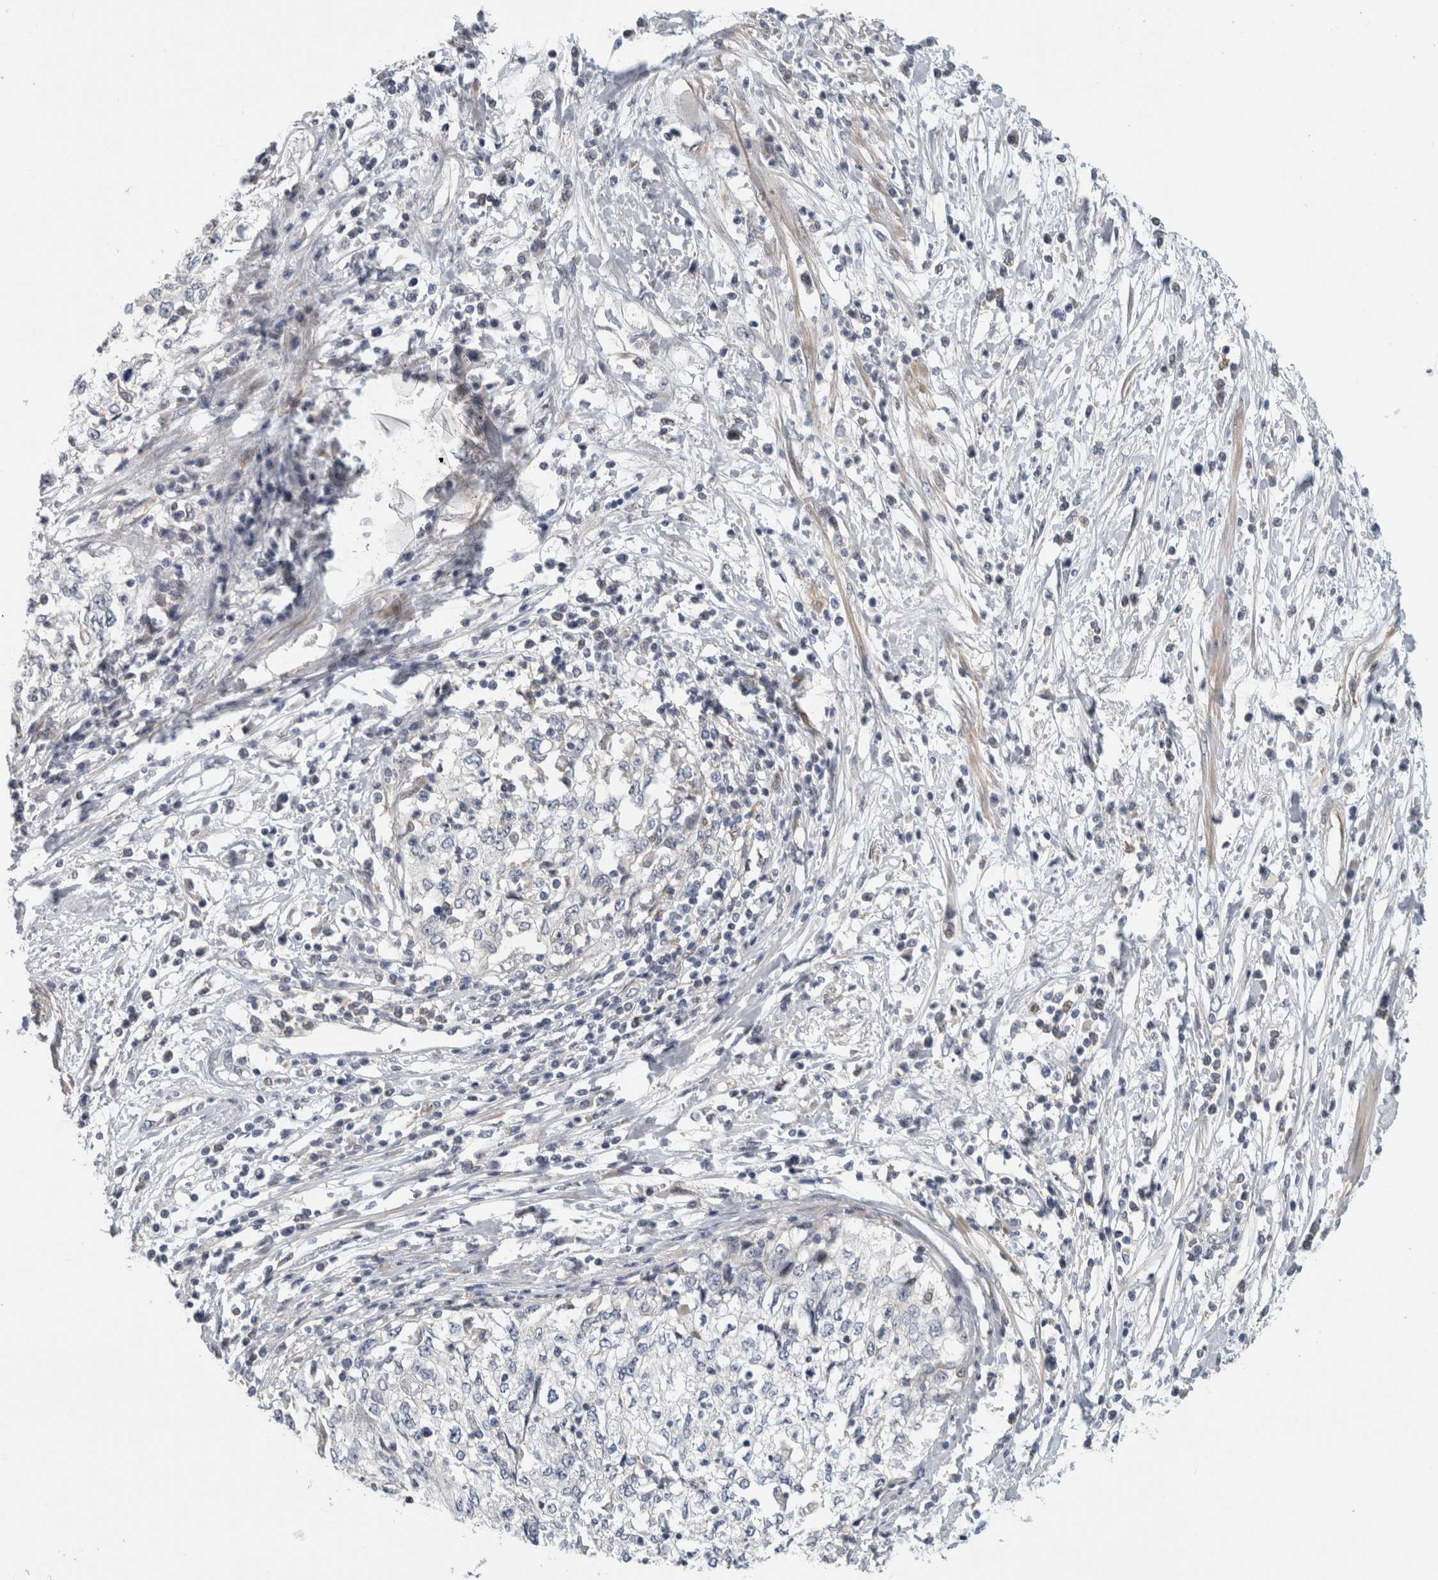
{"staining": {"intensity": "negative", "quantity": "none", "location": "none"}, "tissue": "cervical cancer", "cell_type": "Tumor cells", "image_type": "cancer", "snomed": [{"axis": "morphology", "description": "Squamous cell carcinoma, NOS"}, {"axis": "topography", "description": "Cervix"}], "caption": "High power microscopy photomicrograph of an immunohistochemistry image of squamous cell carcinoma (cervical), revealing no significant positivity in tumor cells.", "gene": "ZNF804B", "patient": {"sex": "female", "age": 57}}